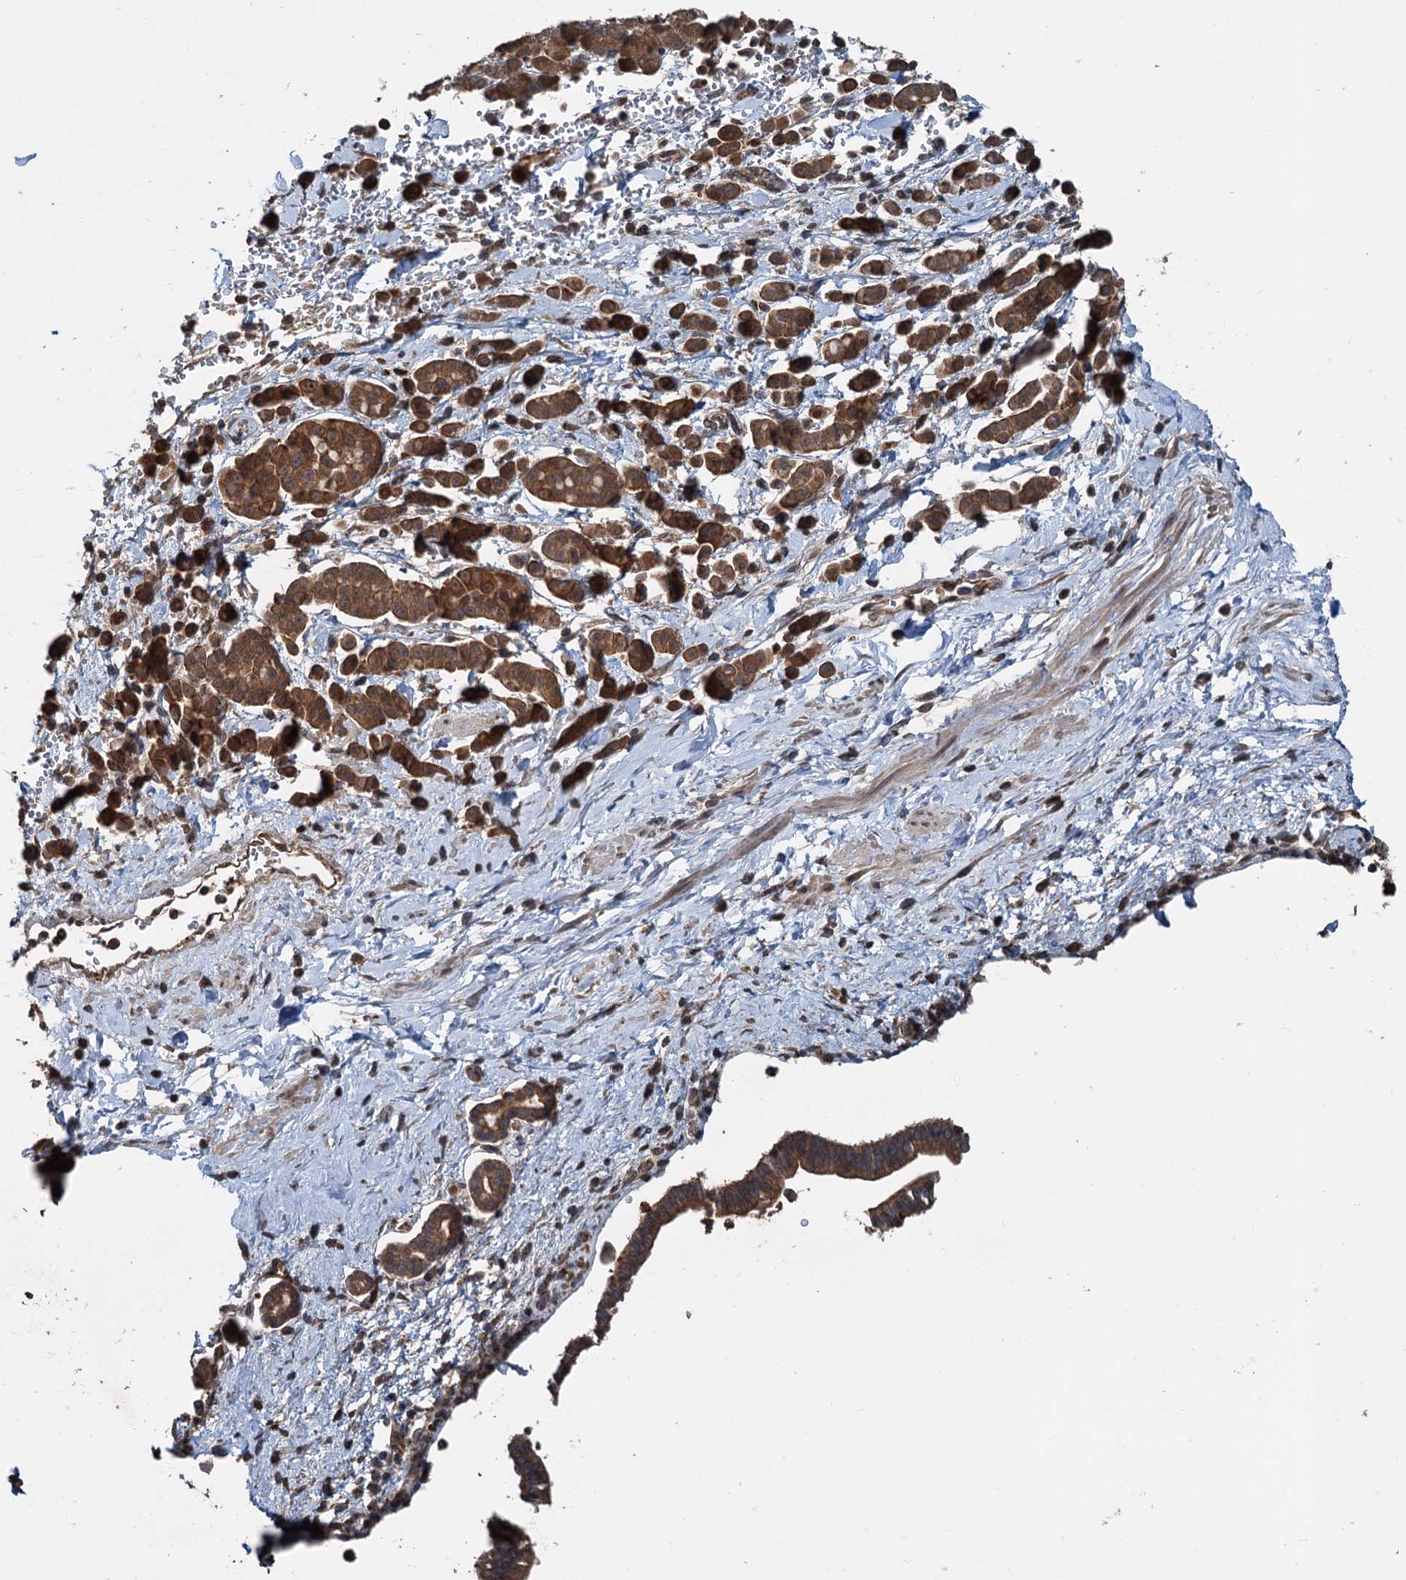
{"staining": {"intensity": "strong", "quantity": ">75%", "location": "cytoplasmic/membranous"}, "tissue": "pancreatic cancer", "cell_type": "Tumor cells", "image_type": "cancer", "snomed": [{"axis": "morphology", "description": "Normal tissue, NOS"}, {"axis": "morphology", "description": "Adenocarcinoma, NOS"}, {"axis": "topography", "description": "Pancreas"}], "caption": "Adenocarcinoma (pancreatic) stained for a protein (brown) reveals strong cytoplasmic/membranous positive staining in about >75% of tumor cells.", "gene": "N4BP2L2", "patient": {"sex": "female", "age": 64}}